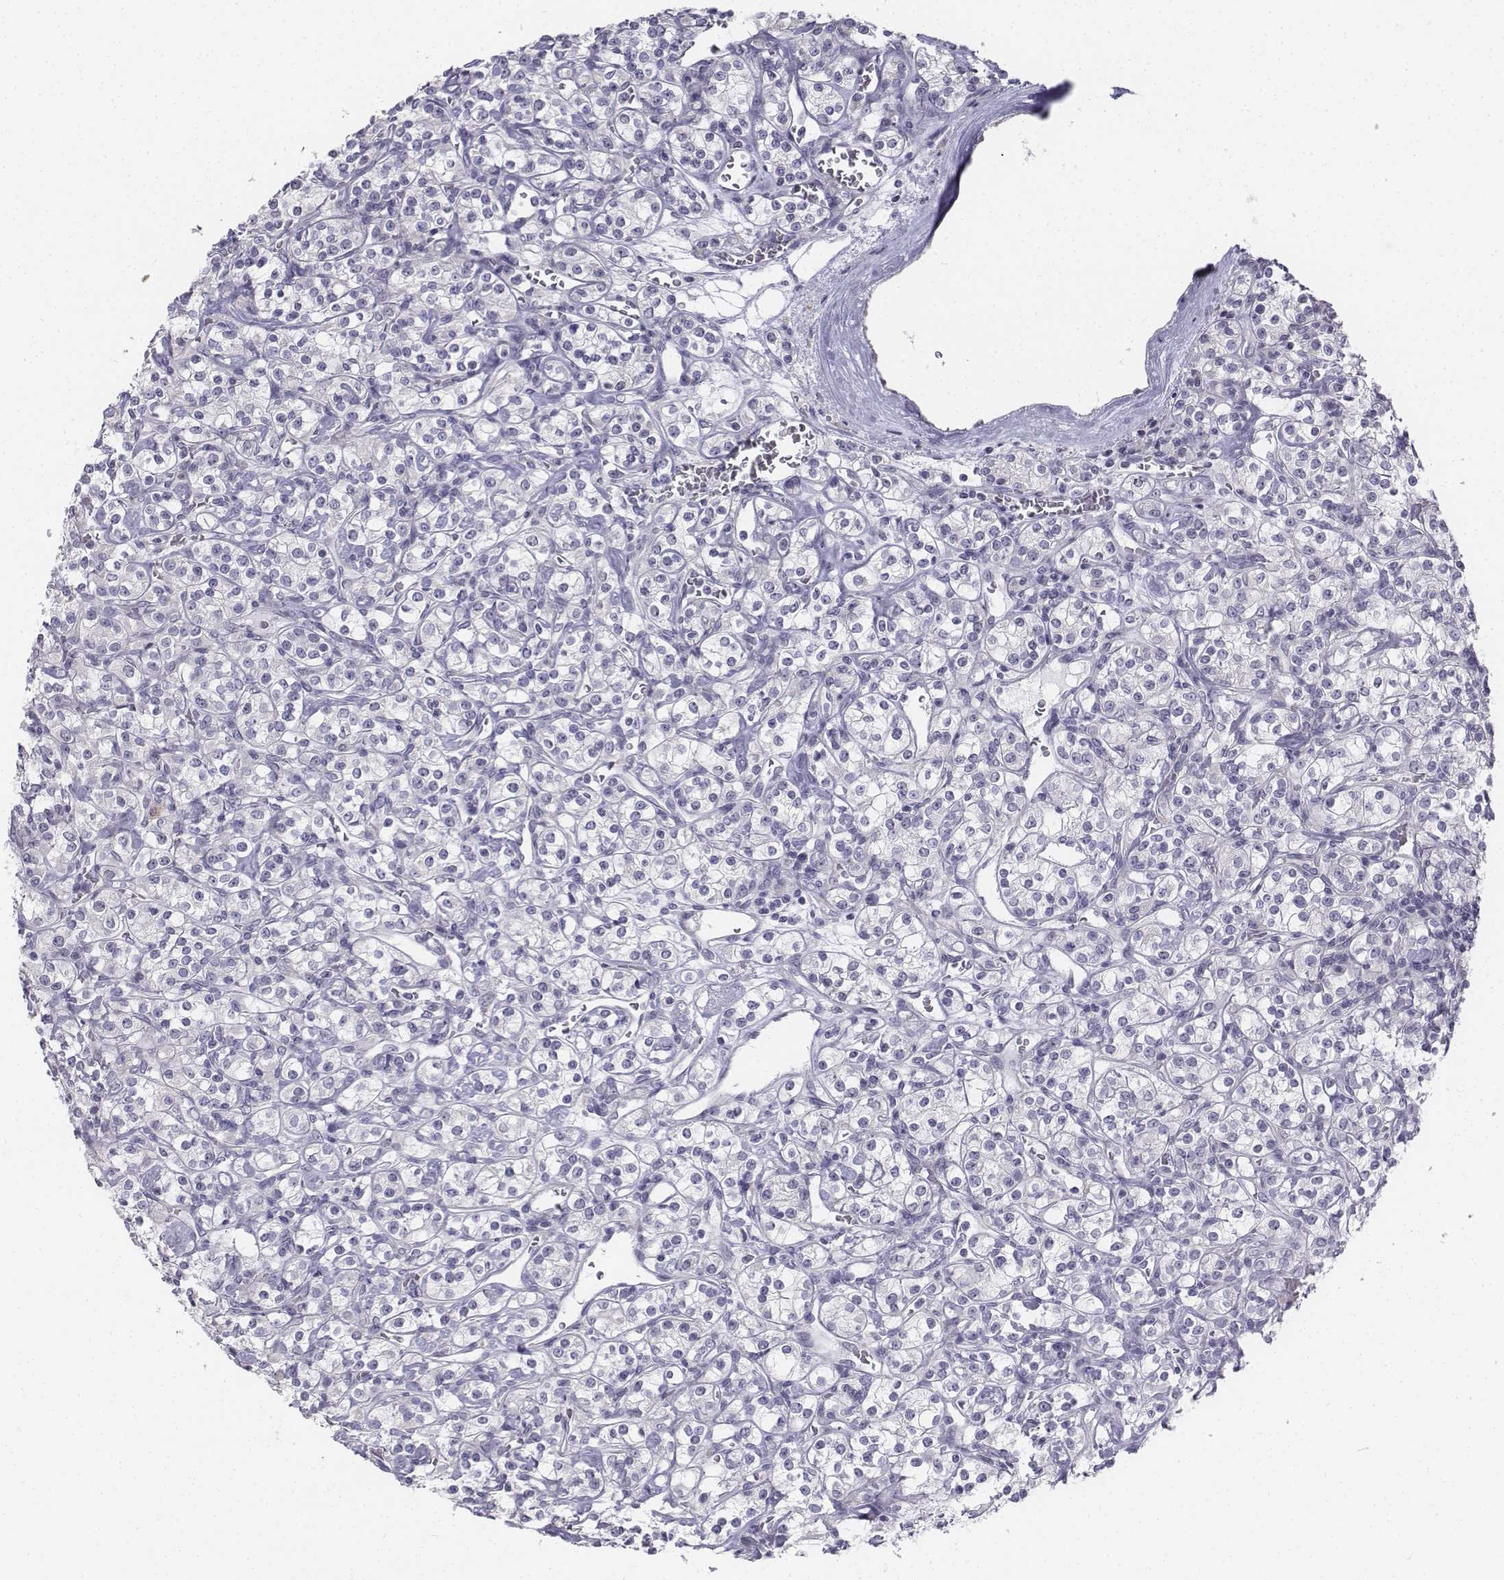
{"staining": {"intensity": "negative", "quantity": "none", "location": "none"}, "tissue": "renal cancer", "cell_type": "Tumor cells", "image_type": "cancer", "snomed": [{"axis": "morphology", "description": "Adenocarcinoma, NOS"}, {"axis": "topography", "description": "Kidney"}], "caption": "This is a photomicrograph of immunohistochemistry staining of renal cancer, which shows no expression in tumor cells.", "gene": "PENK", "patient": {"sex": "male", "age": 77}}